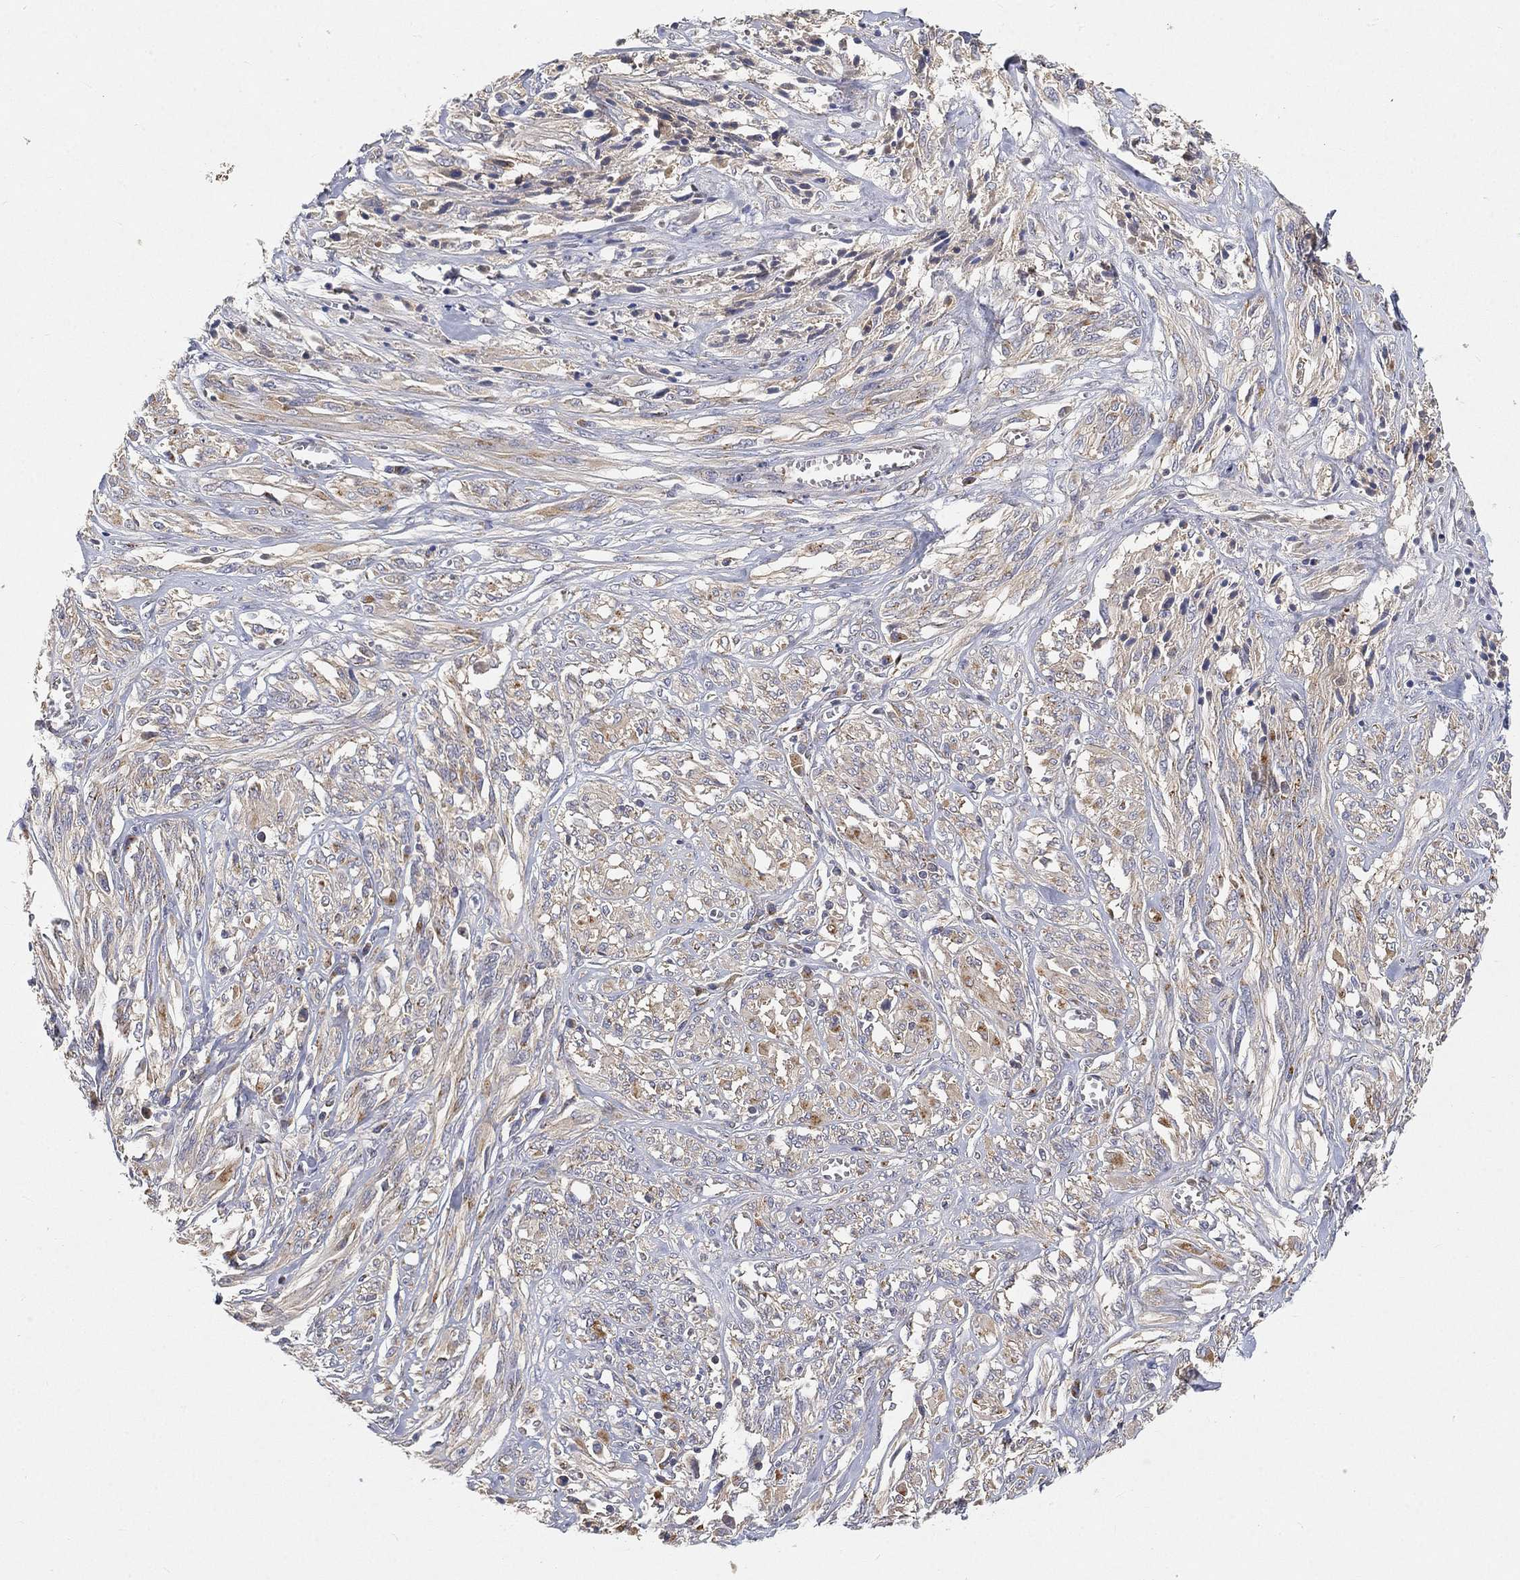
{"staining": {"intensity": "weak", "quantity": "<25%", "location": "cytoplasmic/membranous"}, "tissue": "melanoma", "cell_type": "Tumor cells", "image_type": "cancer", "snomed": [{"axis": "morphology", "description": "Malignant melanoma, NOS"}, {"axis": "topography", "description": "Skin"}], "caption": "Immunohistochemical staining of melanoma shows no significant expression in tumor cells.", "gene": "CTSL", "patient": {"sex": "female", "age": 91}}